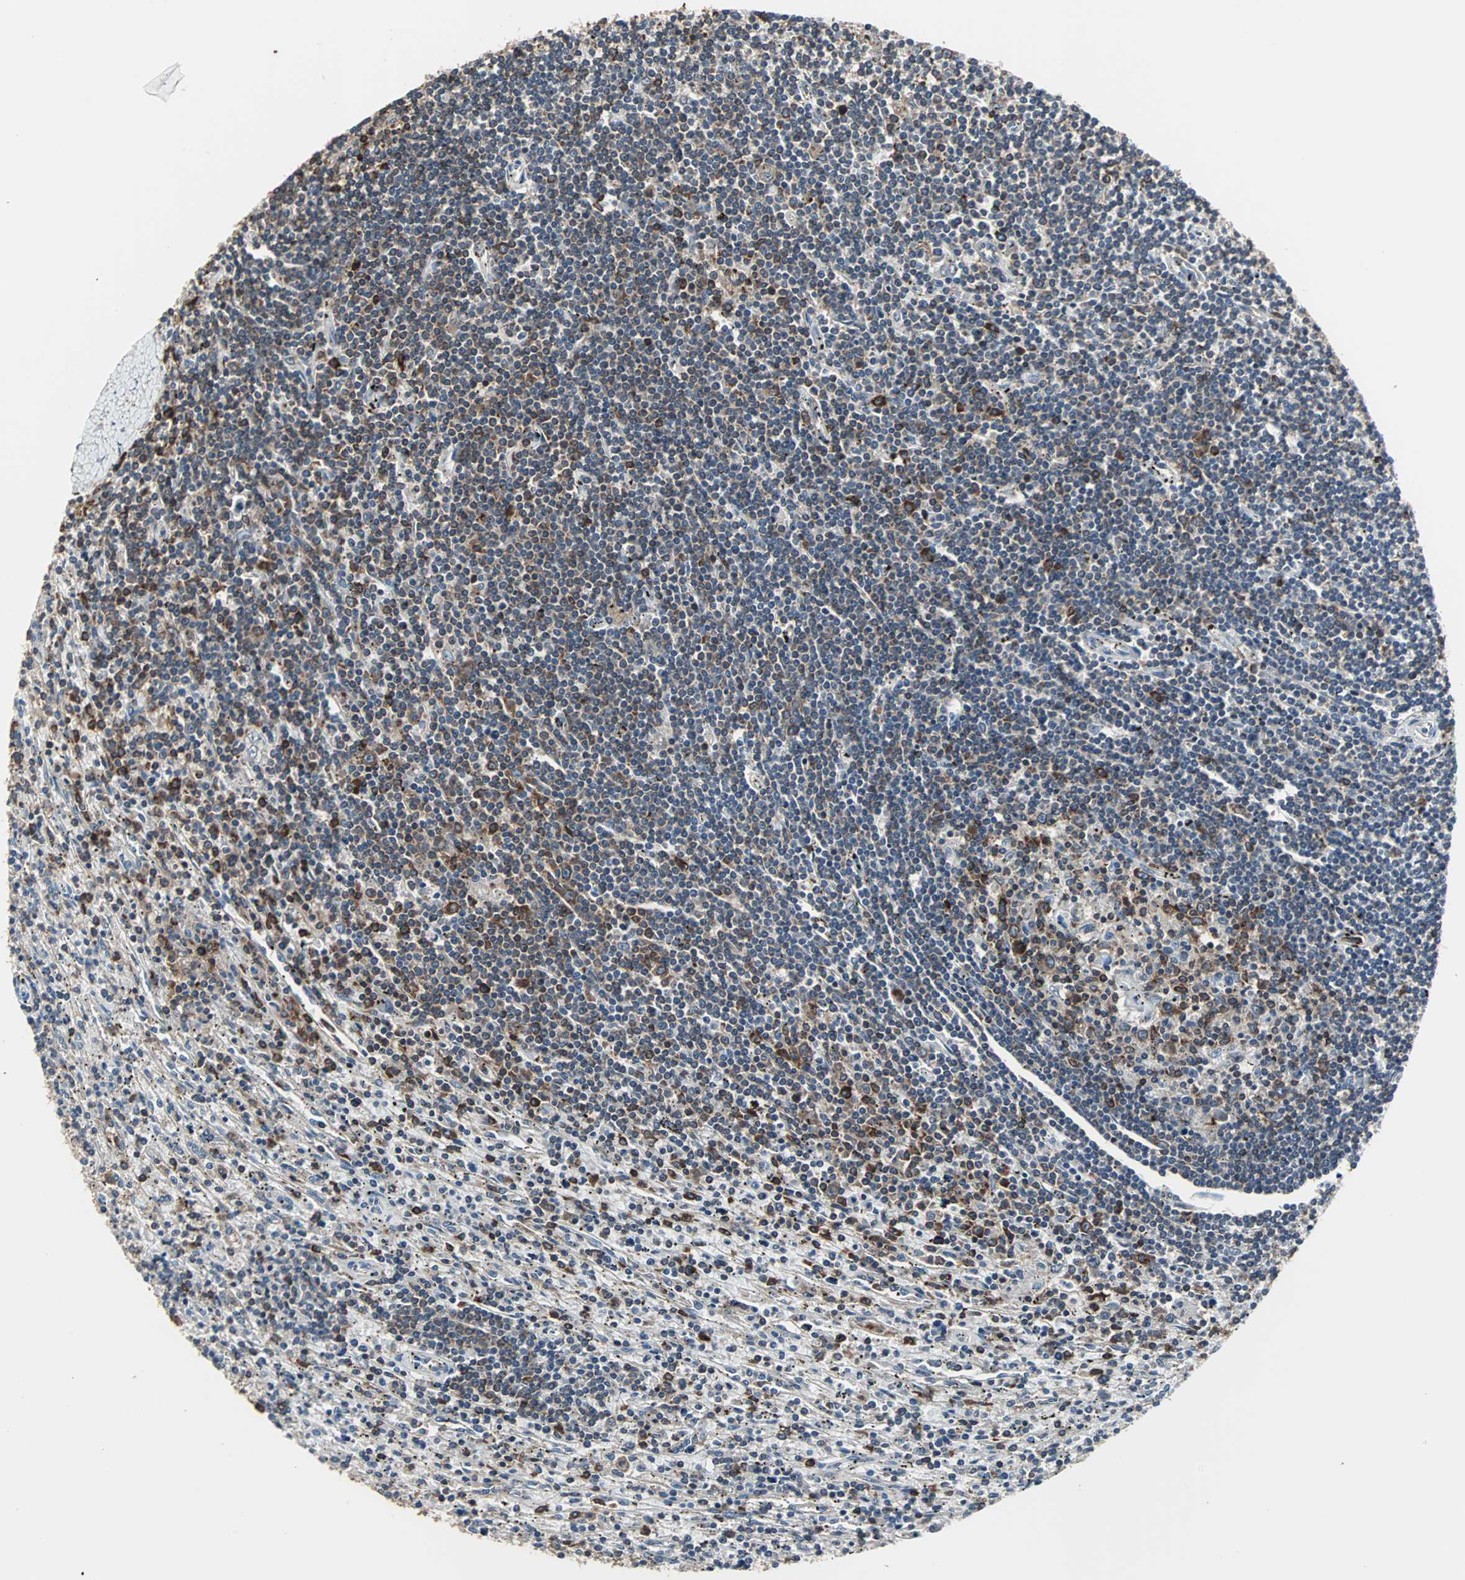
{"staining": {"intensity": "moderate", "quantity": "25%-75%", "location": "cytoplasmic/membranous"}, "tissue": "lymphoma", "cell_type": "Tumor cells", "image_type": "cancer", "snomed": [{"axis": "morphology", "description": "Malignant lymphoma, non-Hodgkin's type, Low grade"}, {"axis": "topography", "description": "Spleen"}], "caption": "This is a micrograph of IHC staining of lymphoma, which shows moderate expression in the cytoplasmic/membranous of tumor cells.", "gene": "LRRFIP1", "patient": {"sex": "male", "age": 76}}